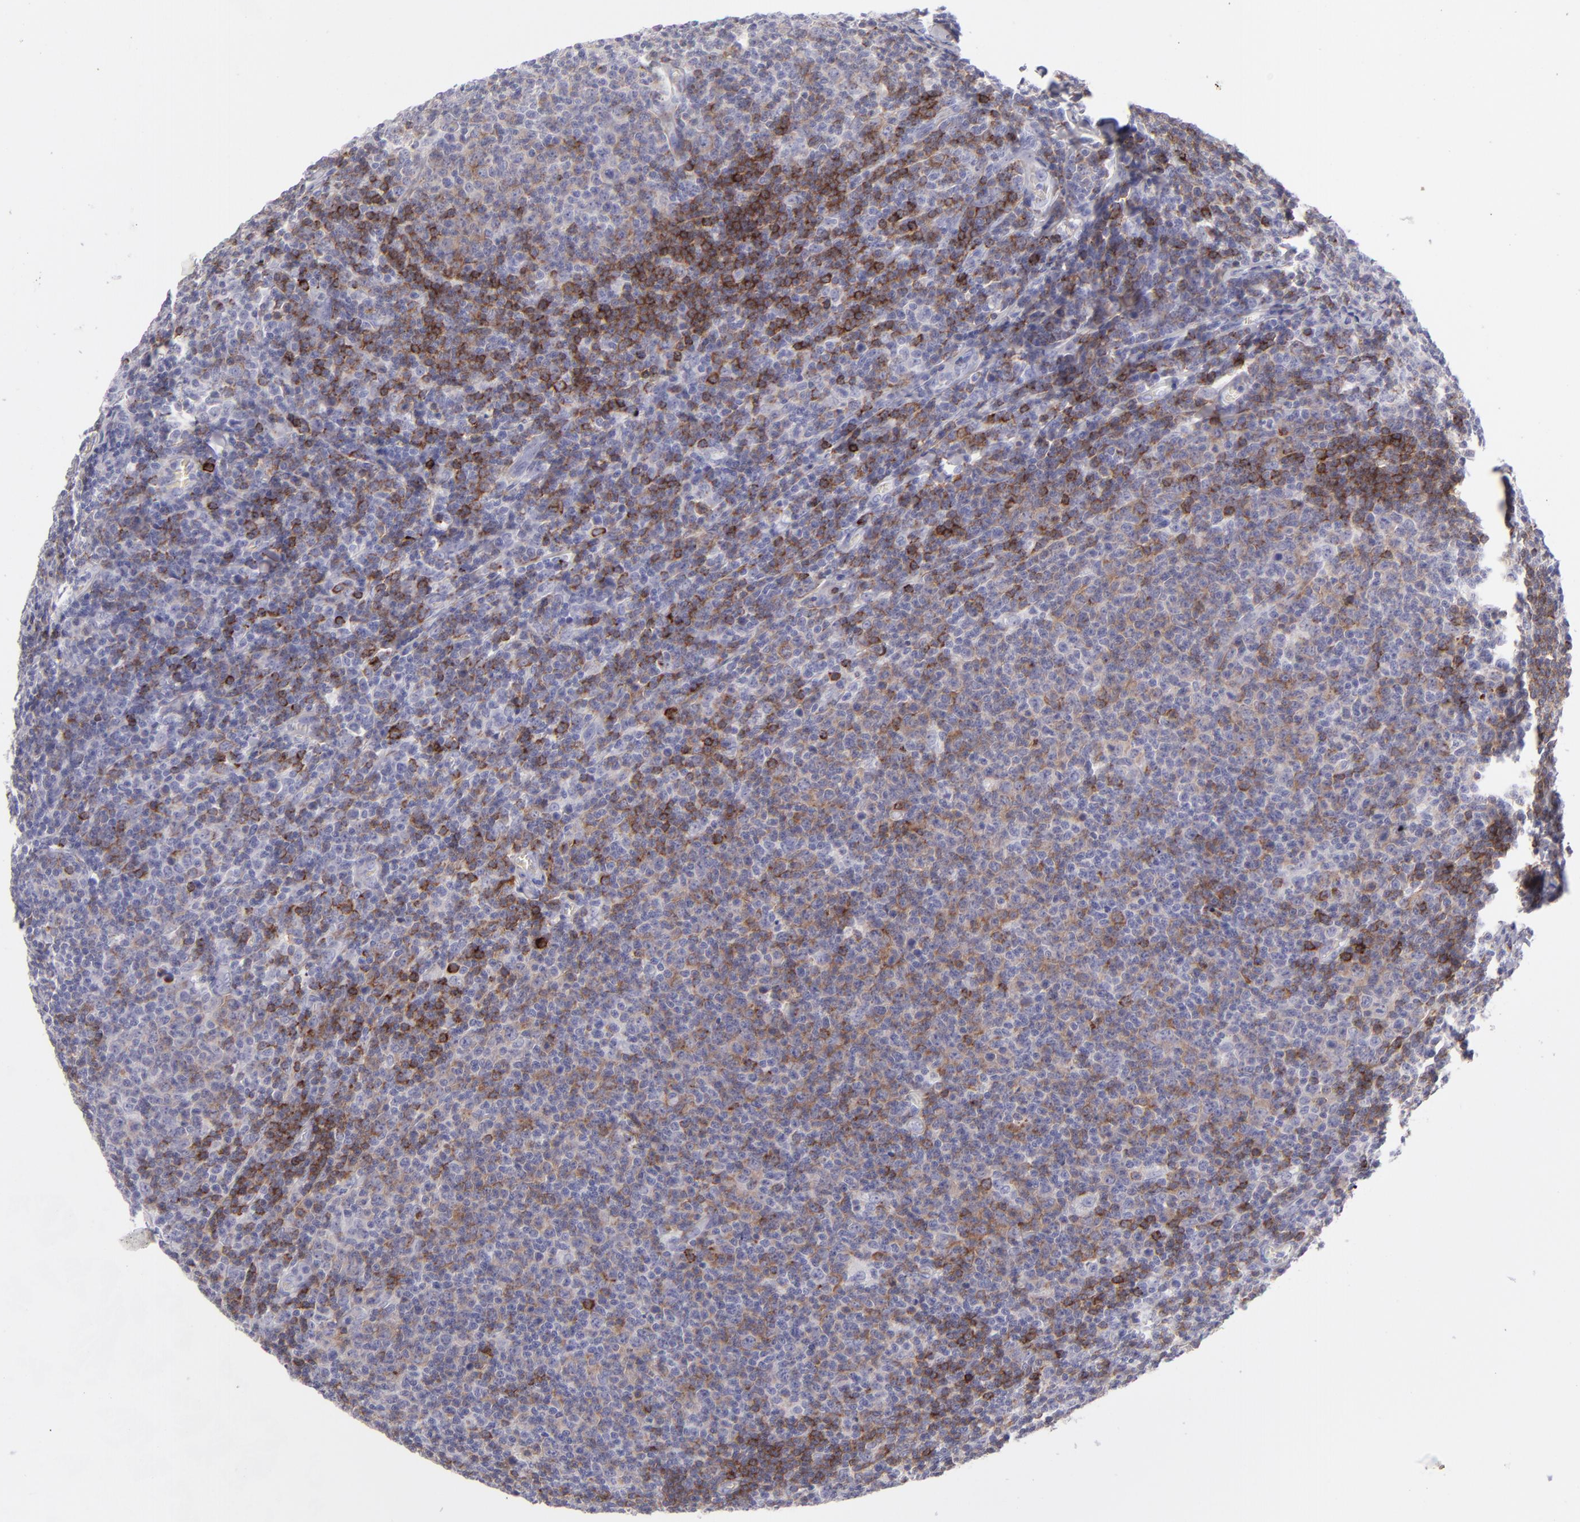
{"staining": {"intensity": "moderate", "quantity": "25%-75%", "location": "cytoplasmic/membranous"}, "tissue": "lymphoma", "cell_type": "Tumor cells", "image_type": "cancer", "snomed": [{"axis": "morphology", "description": "Malignant lymphoma, non-Hodgkin's type, Low grade"}, {"axis": "topography", "description": "Lymph node"}], "caption": "DAB immunohistochemical staining of human lymphoma displays moderate cytoplasmic/membranous protein expression in approximately 25%-75% of tumor cells. Ihc stains the protein of interest in brown and the nuclei are stained blue.", "gene": "CD22", "patient": {"sex": "male", "age": 74}}